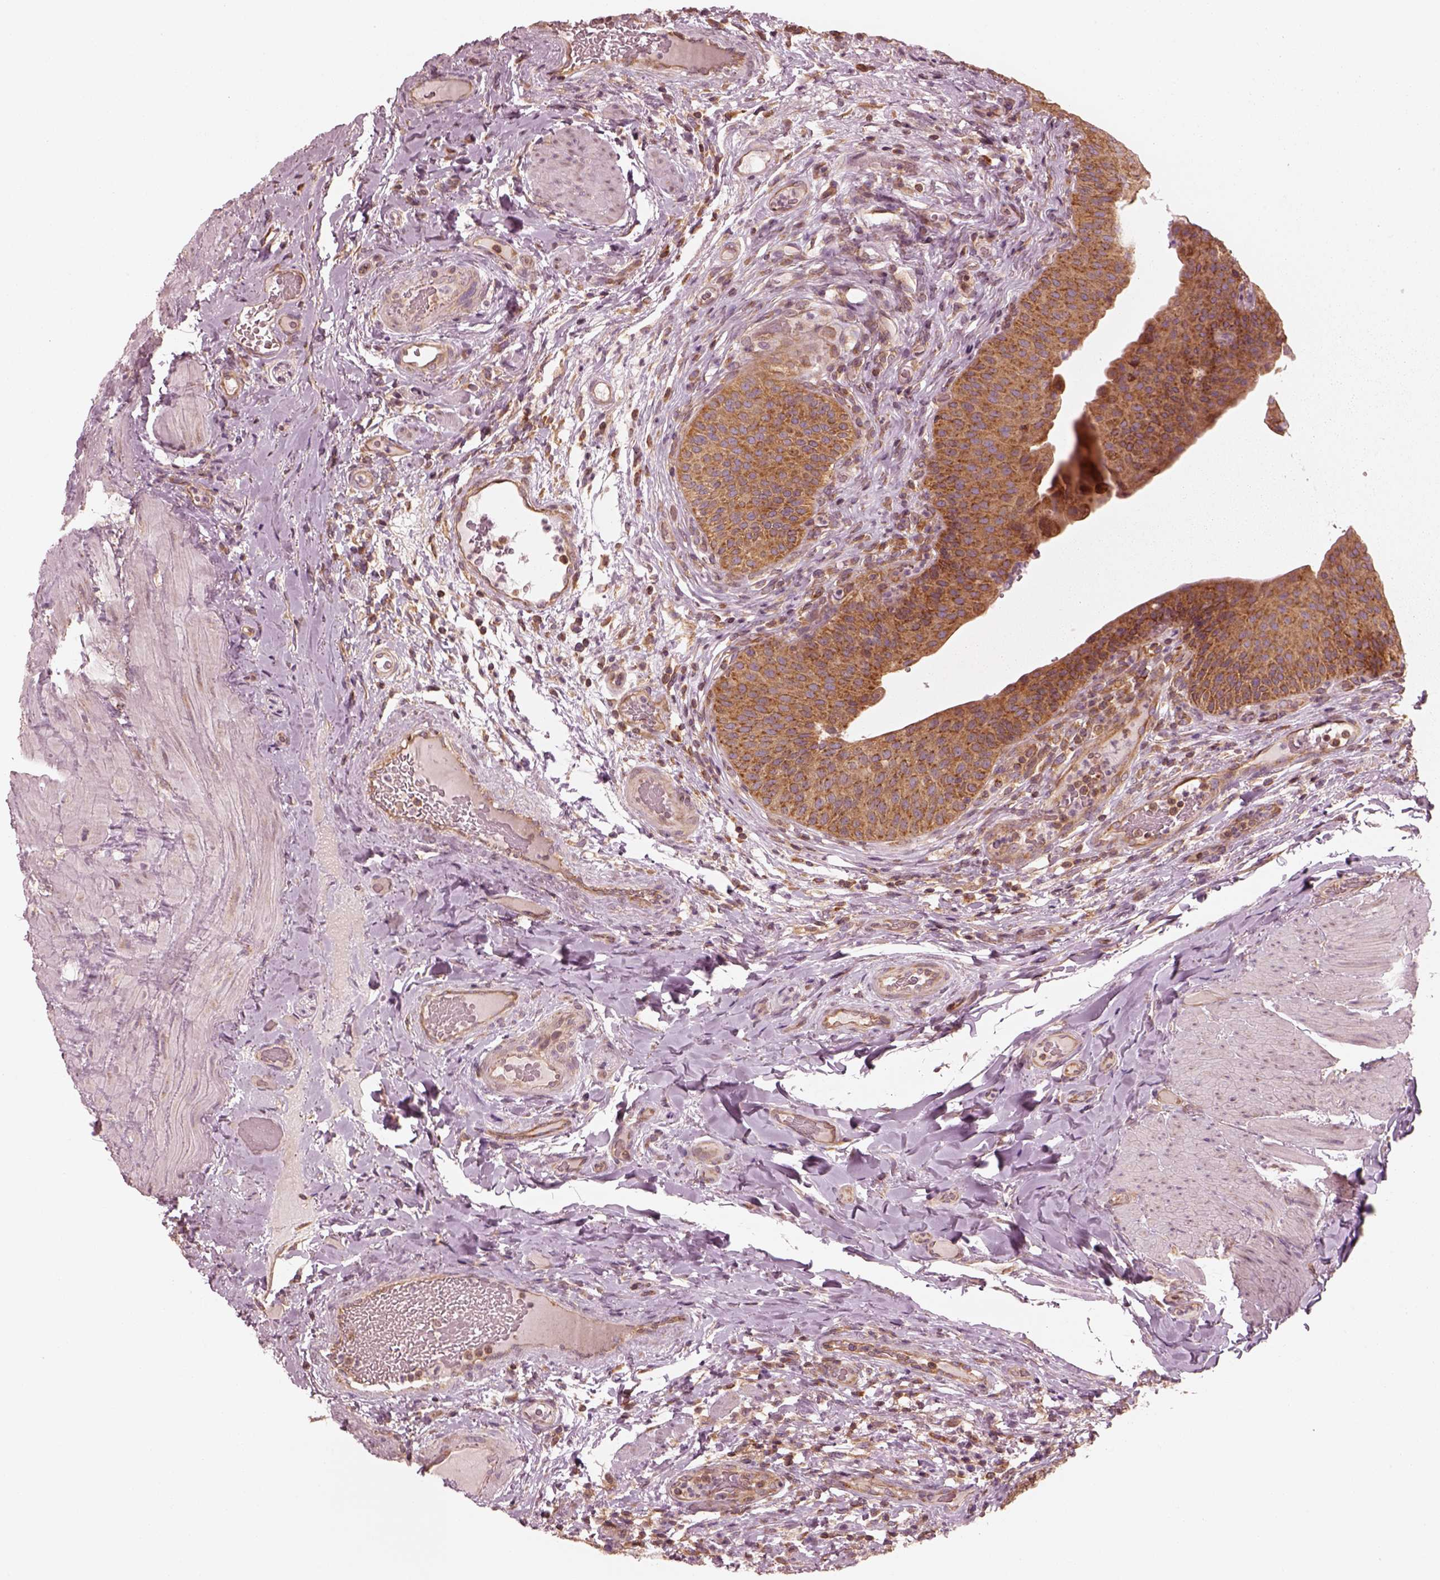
{"staining": {"intensity": "strong", "quantity": ">75%", "location": "cytoplasmic/membranous"}, "tissue": "urinary bladder", "cell_type": "Urothelial cells", "image_type": "normal", "snomed": [{"axis": "morphology", "description": "Normal tissue, NOS"}, {"axis": "topography", "description": "Urinary bladder"}], "caption": "IHC (DAB (3,3'-diaminobenzidine)) staining of benign human urinary bladder shows strong cytoplasmic/membranous protein expression in approximately >75% of urothelial cells.", "gene": "CNOT2", "patient": {"sex": "male", "age": 66}}